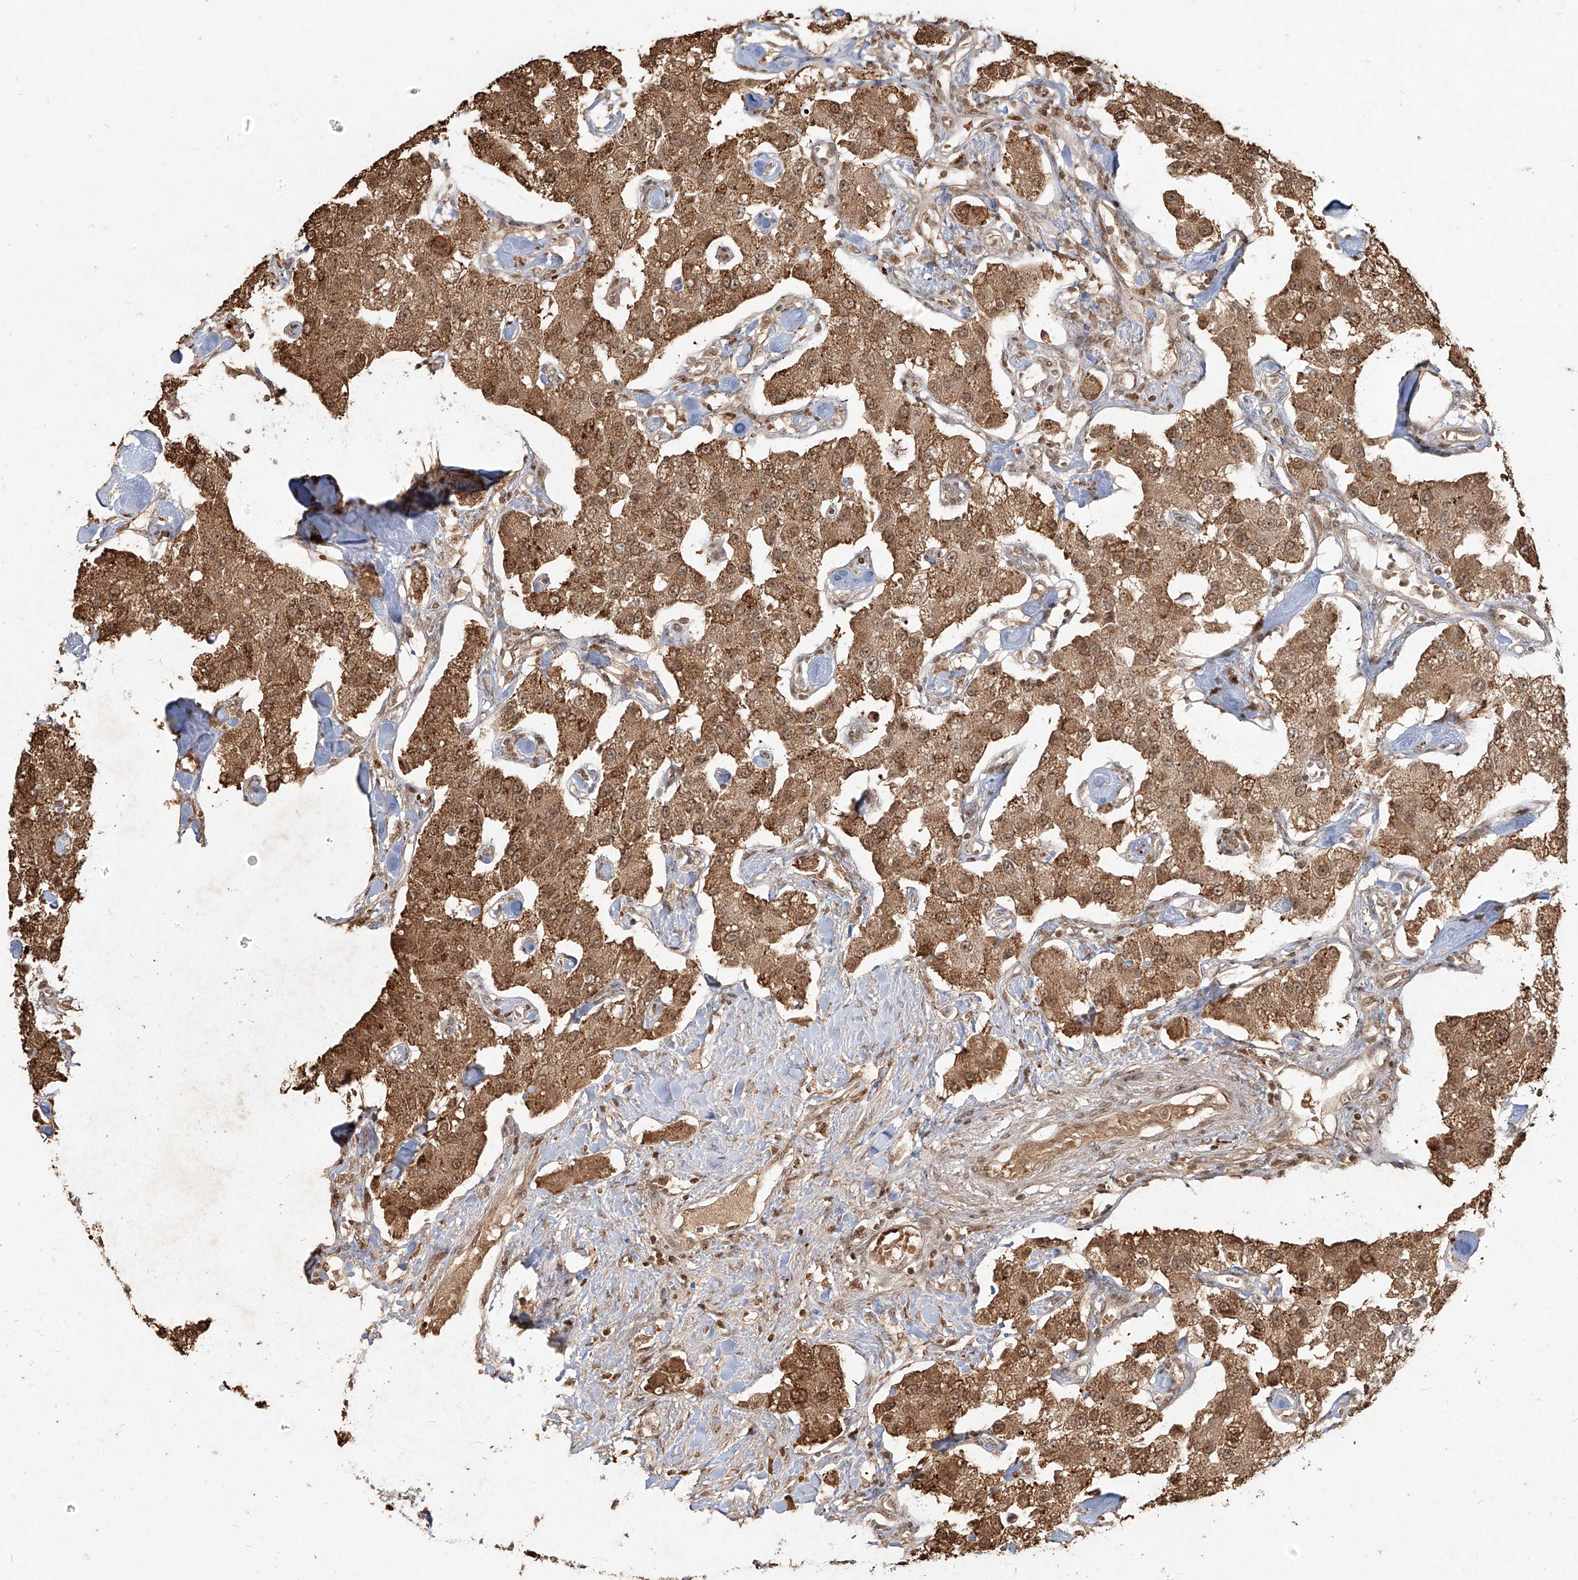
{"staining": {"intensity": "moderate", "quantity": ">75%", "location": "cytoplasmic/membranous,nuclear"}, "tissue": "carcinoid", "cell_type": "Tumor cells", "image_type": "cancer", "snomed": [{"axis": "morphology", "description": "Carcinoid, malignant, NOS"}, {"axis": "topography", "description": "Pancreas"}], "caption": "The image exhibits immunohistochemical staining of carcinoid. There is moderate cytoplasmic/membranous and nuclear positivity is identified in approximately >75% of tumor cells.", "gene": "UBE2K", "patient": {"sex": "male", "age": 41}}